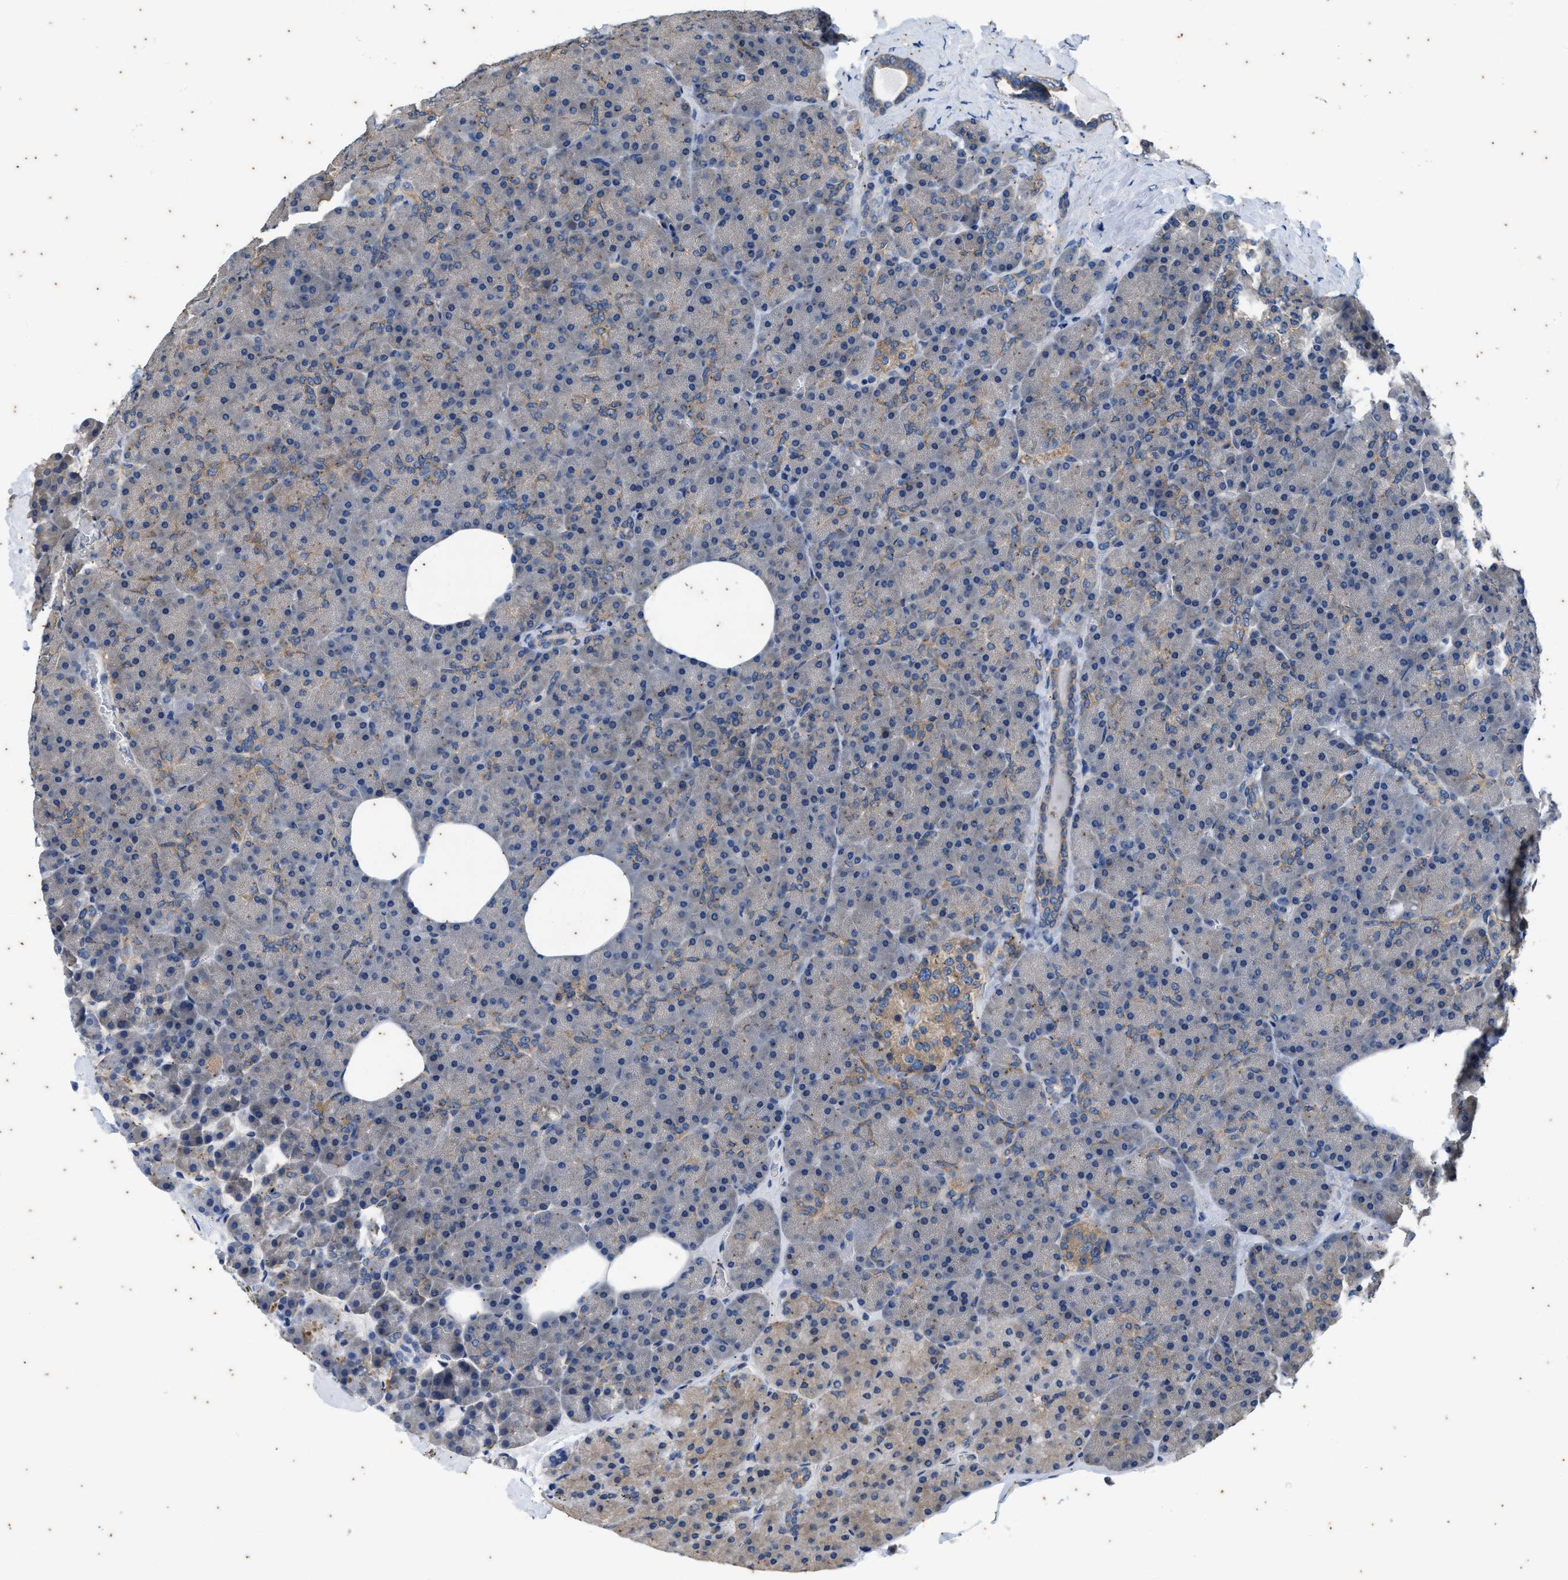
{"staining": {"intensity": "negative", "quantity": "none", "location": "none"}, "tissue": "pancreas", "cell_type": "Exocrine glandular cells", "image_type": "normal", "snomed": [{"axis": "morphology", "description": "Normal tissue, NOS"}, {"axis": "morphology", "description": "Carcinoid, malignant, NOS"}, {"axis": "topography", "description": "Pancreas"}], "caption": "Benign pancreas was stained to show a protein in brown. There is no significant staining in exocrine glandular cells.", "gene": "COX19", "patient": {"sex": "female", "age": 35}}